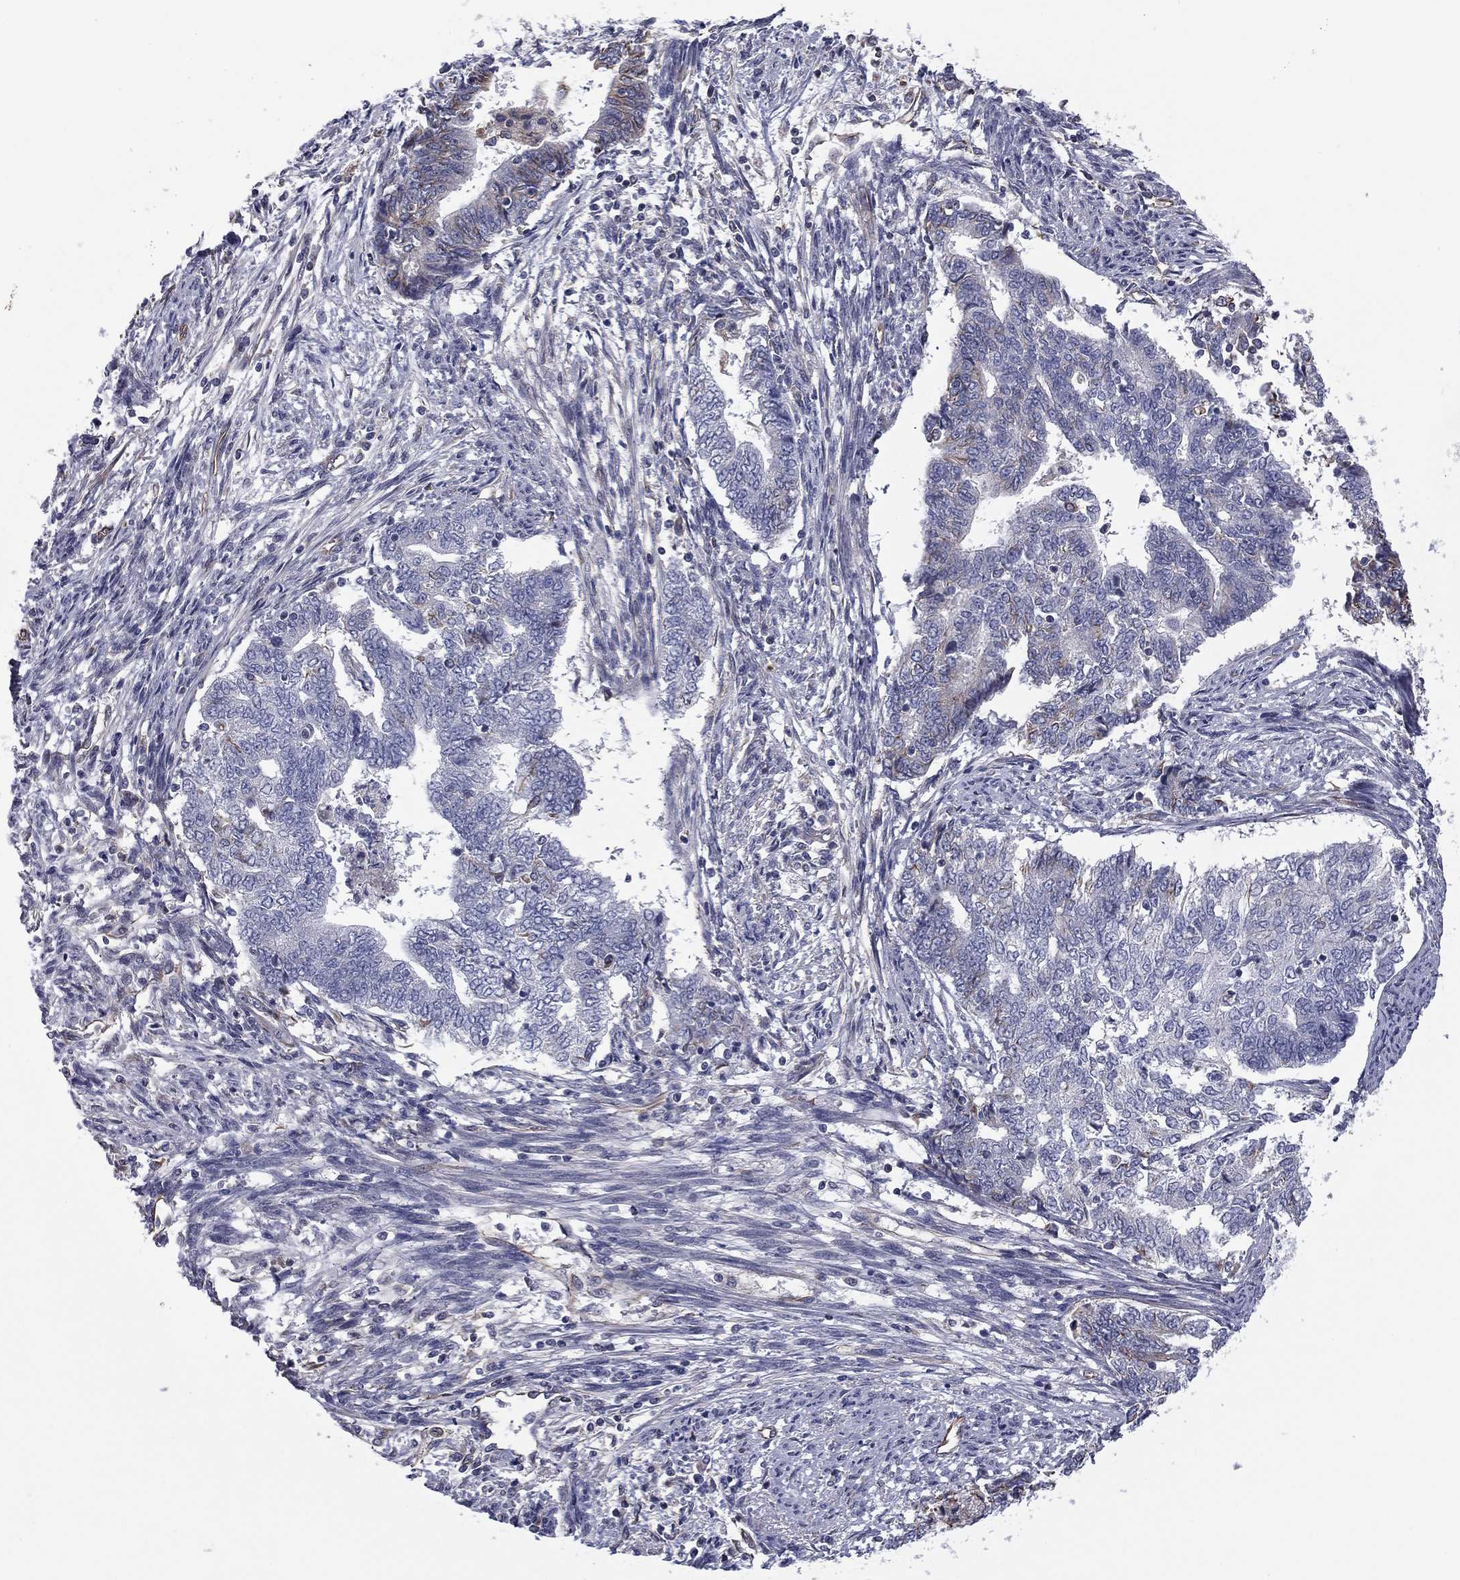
{"staining": {"intensity": "negative", "quantity": "none", "location": "none"}, "tissue": "endometrial cancer", "cell_type": "Tumor cells", "image_type": "cancer", "snomed": [{"axis": "morphology", "description": "Adenocarcinoma, NOS"}, {"axis": "topography", "description": "Endometrium"}], "caption": "An immunohistochemistry histopathology image of endometrial cancer (adenocarcinoma) is shown. There is no staining in tumor cells of endometrial cancer (adenocarcinoma).", "gene": "SCUBE1", "patient": {"sex": "female", "age": 65}}